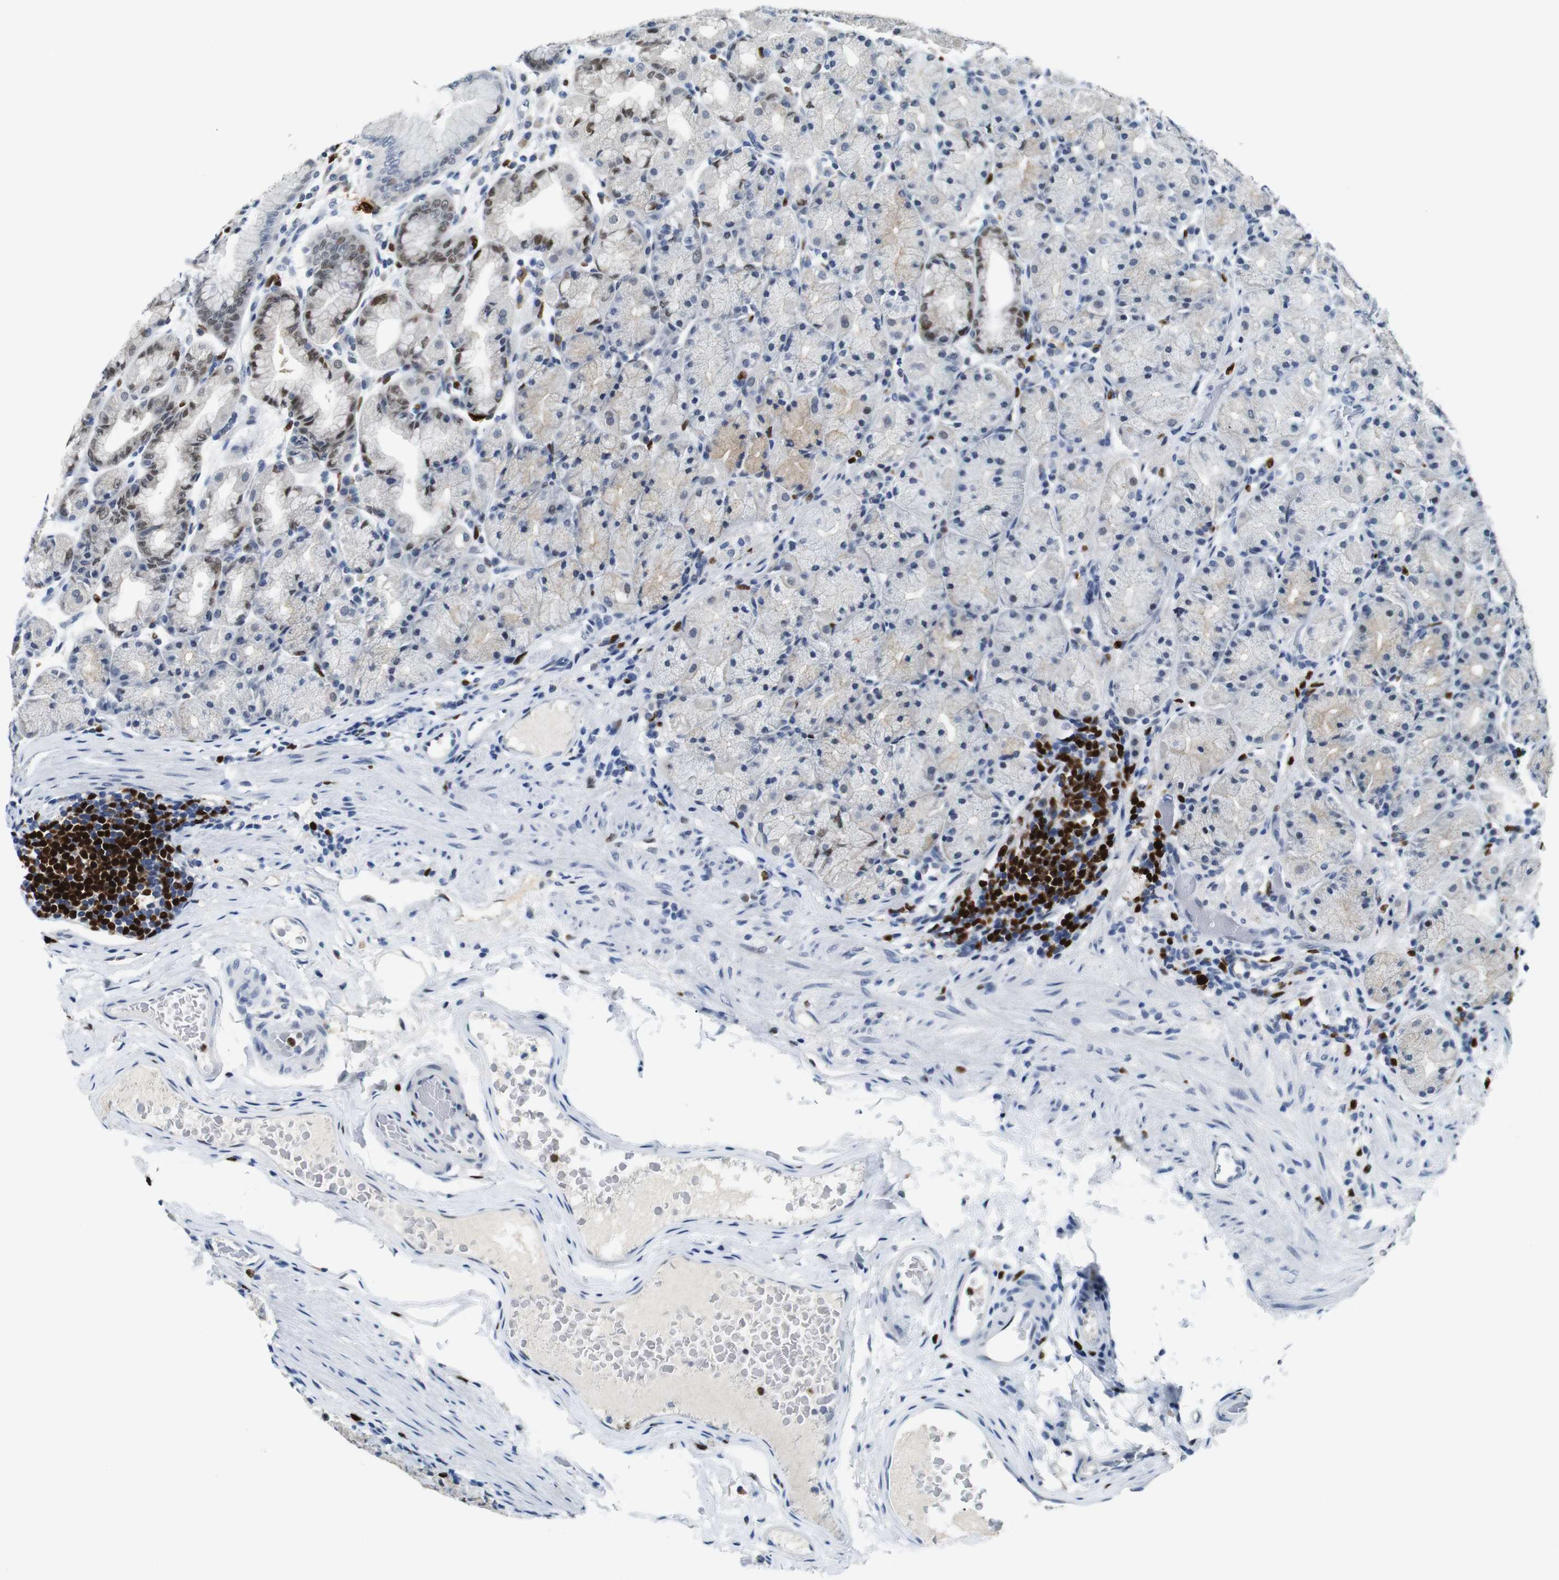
{"staining": {"intensity": "moderate", "quantity": "<25%", "location": "nuclear"}, "tissue": "stomach", "cell_type": "Glandular cells", "image_type": "normal", "snomed": [{"axis": "morphology", "description": "Normal tissue, NOS"}, {"axis": "topography", "description": "Stomach, upper"}], "caption": "A low amount of moderate nuclear staining is seen in approximately <25% of glandular cells in benign stomach. The protein of interest is stained brown, and the nuclei are stained in blue (DAB IHC with brightfield microscopy, high magnification).", "gene": "IRF8", "patient": {"sex": "male", "age": 68}}